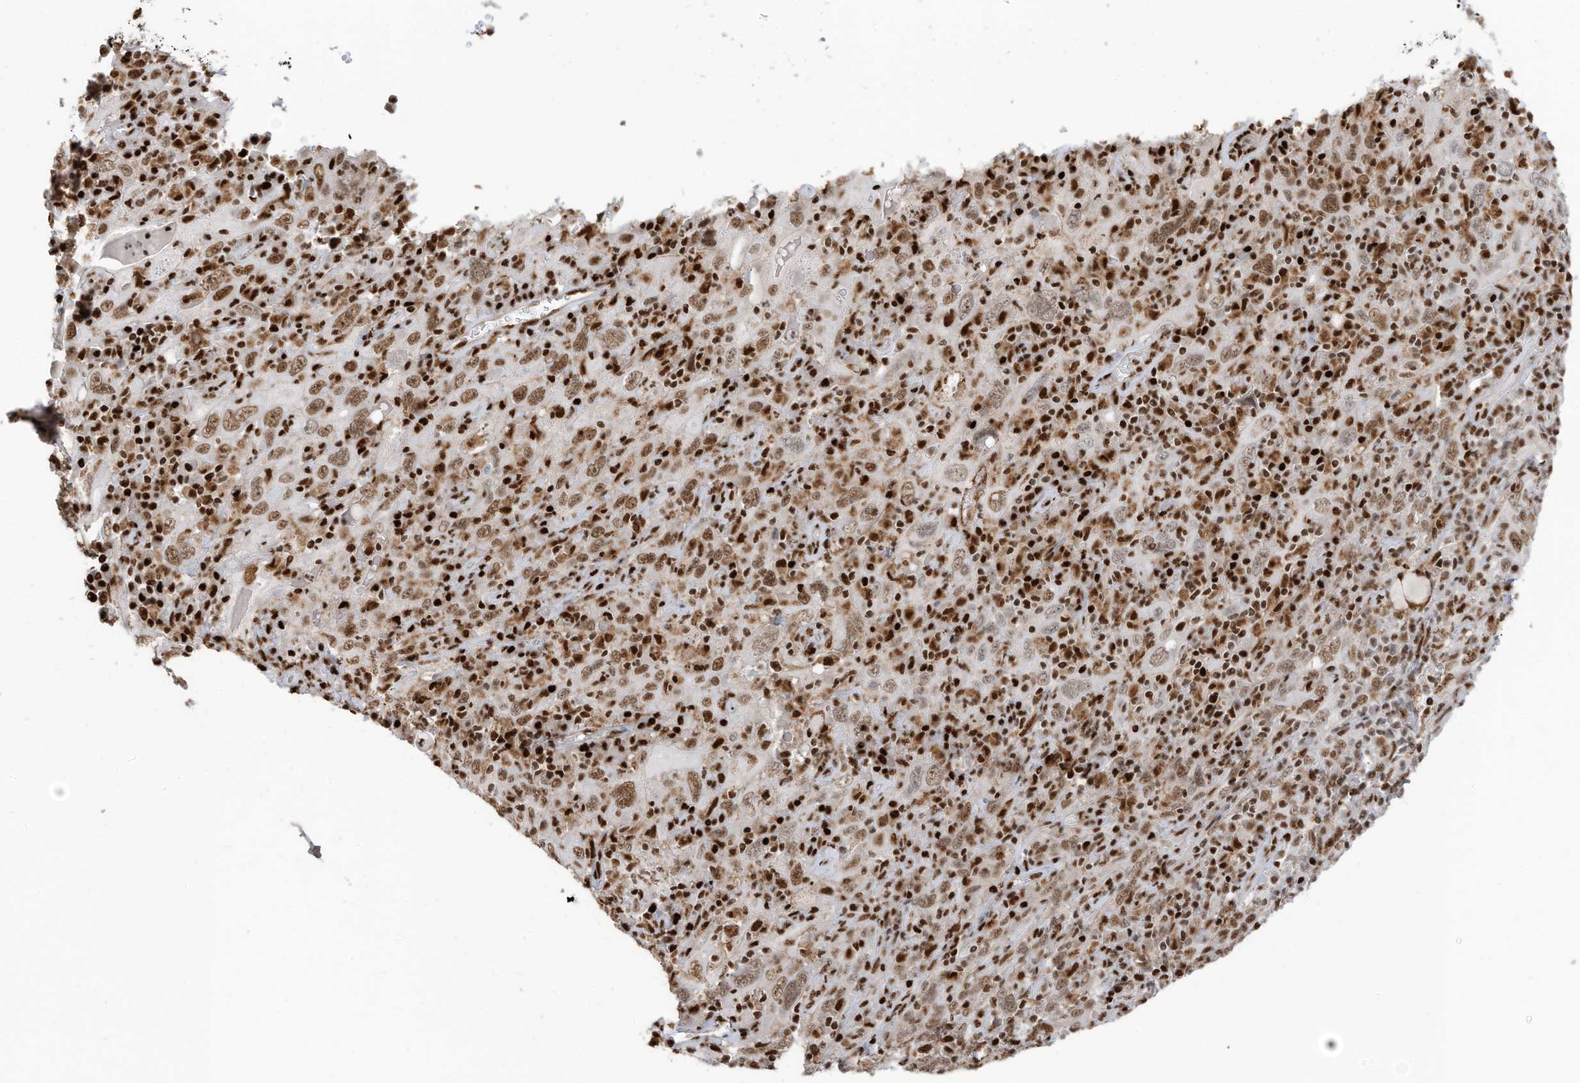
{"staining": {"intensity": "moderate", "quantity": ">75%", "location": "nuclear"}, "tissue": "cervical cancer", "cell_type": "Tumor cells", "image_type": "cancer", "snomed": [{"axis": "morphology", "description": "Squamous cell carcinoma, NOS"}, {"axis": "topography", "description": "Cervix"}], "caption": "IHC micrograph of neoplastic tissue: human squamous cell carcinoma (cervical) stained using immunohistochemistry shows medium levels of moderate protein expression localized specifically in the nuclear of tumor cells, appearing as a nuclear brown color.", "gene": "SAMD15", "patient": {"sex": "female", "age": 46}}